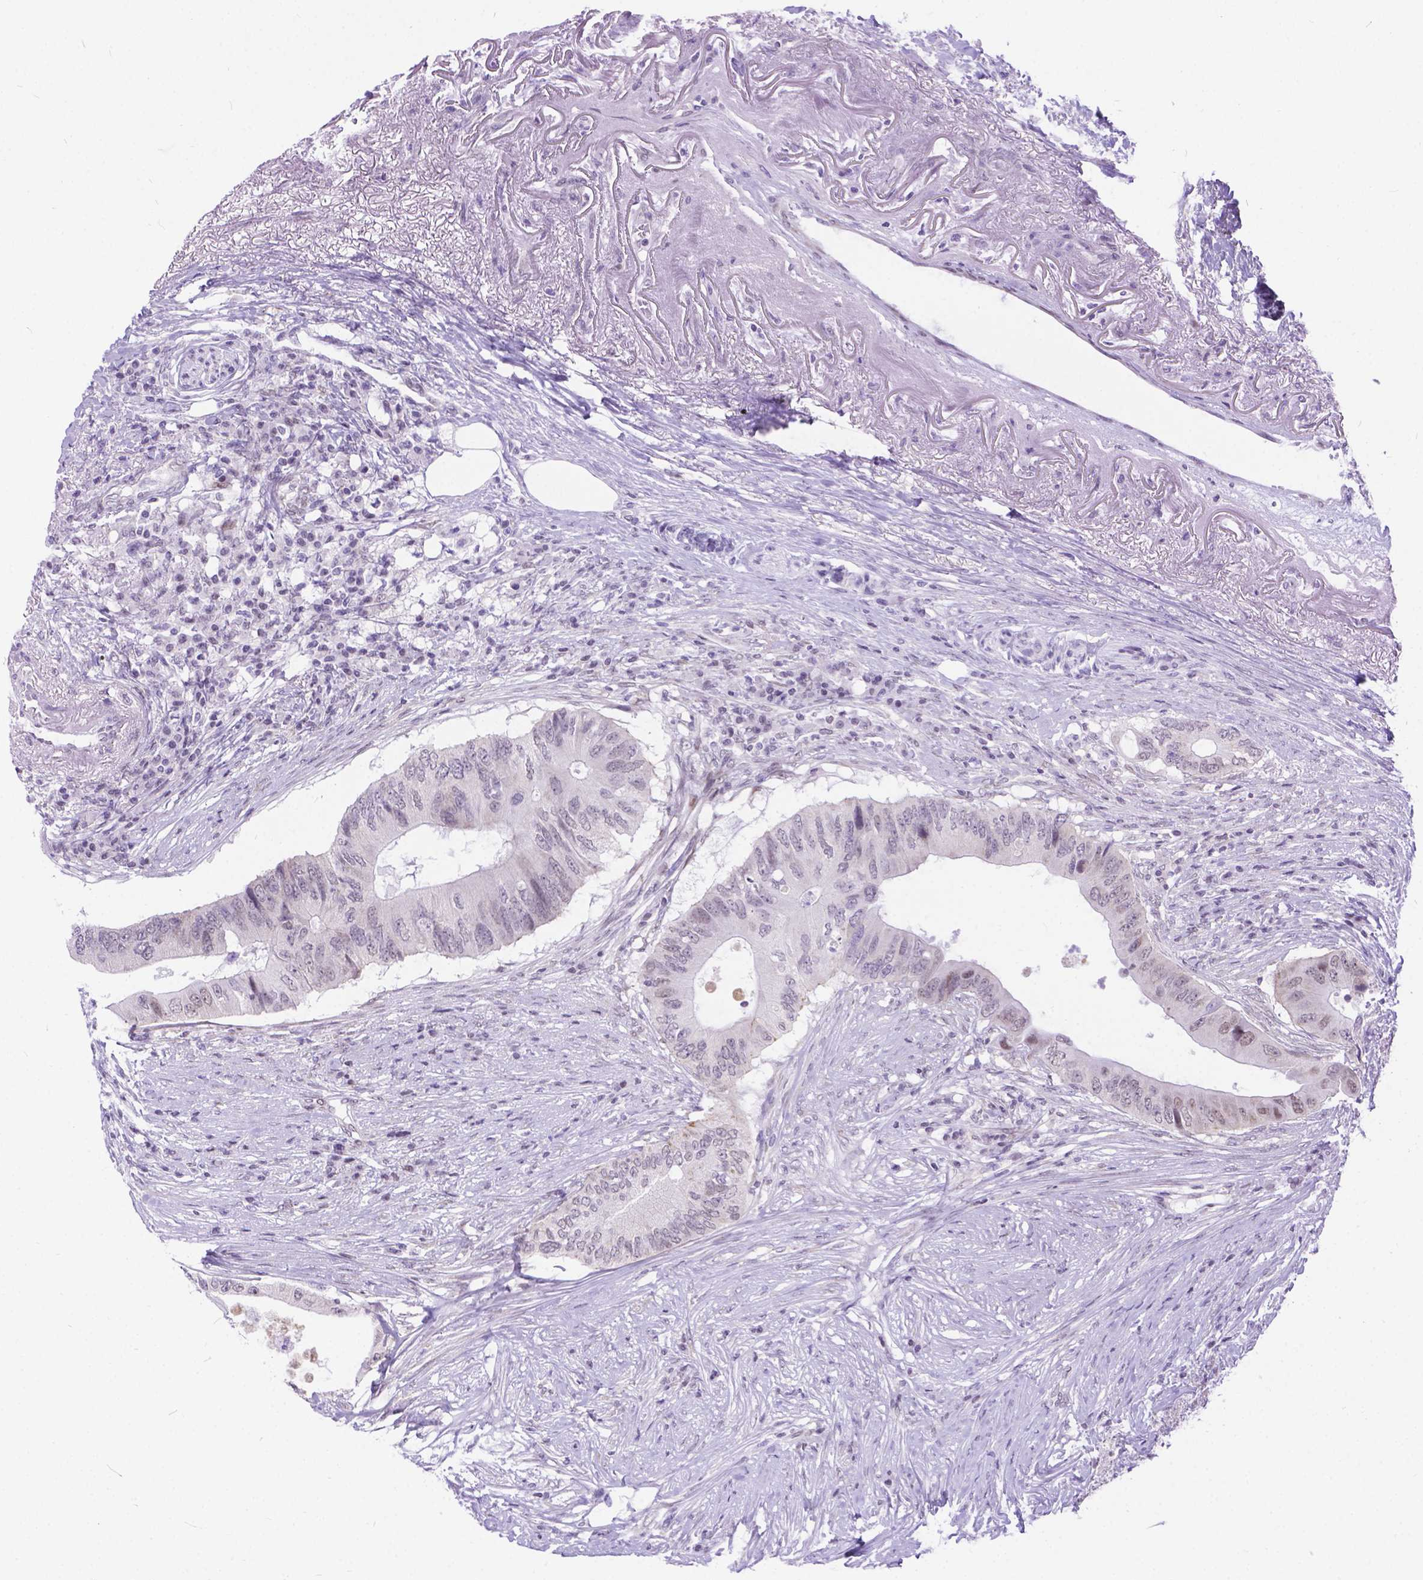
{"staining": {"intensity": "weak", "quantity": "<25%", "location": "nuclear"}, "tissue": "colorectal cancer", "cell_type": "Tumor cells", "image_type": "cancer", "snomed": [{"axis": "morphology", "description": "Adenocarcinoma, NOS"}, {"axis": "topography", "description": "Colon"}], "caption": "Immunohistochemistry (IHC) photomicrograph of neoplastic tissue: human colorectal cancer (adenocarcinoma) stained with DAB reveals no significant protein staining in tumor cells. The staining was performed using DAB to visualize the protein expression in brown, while the nuclei were stained in blue with hematoxylin (Magnification: 20x).", "gene": "FAM124B", "patient": {"sex": "male", "age": 71}}